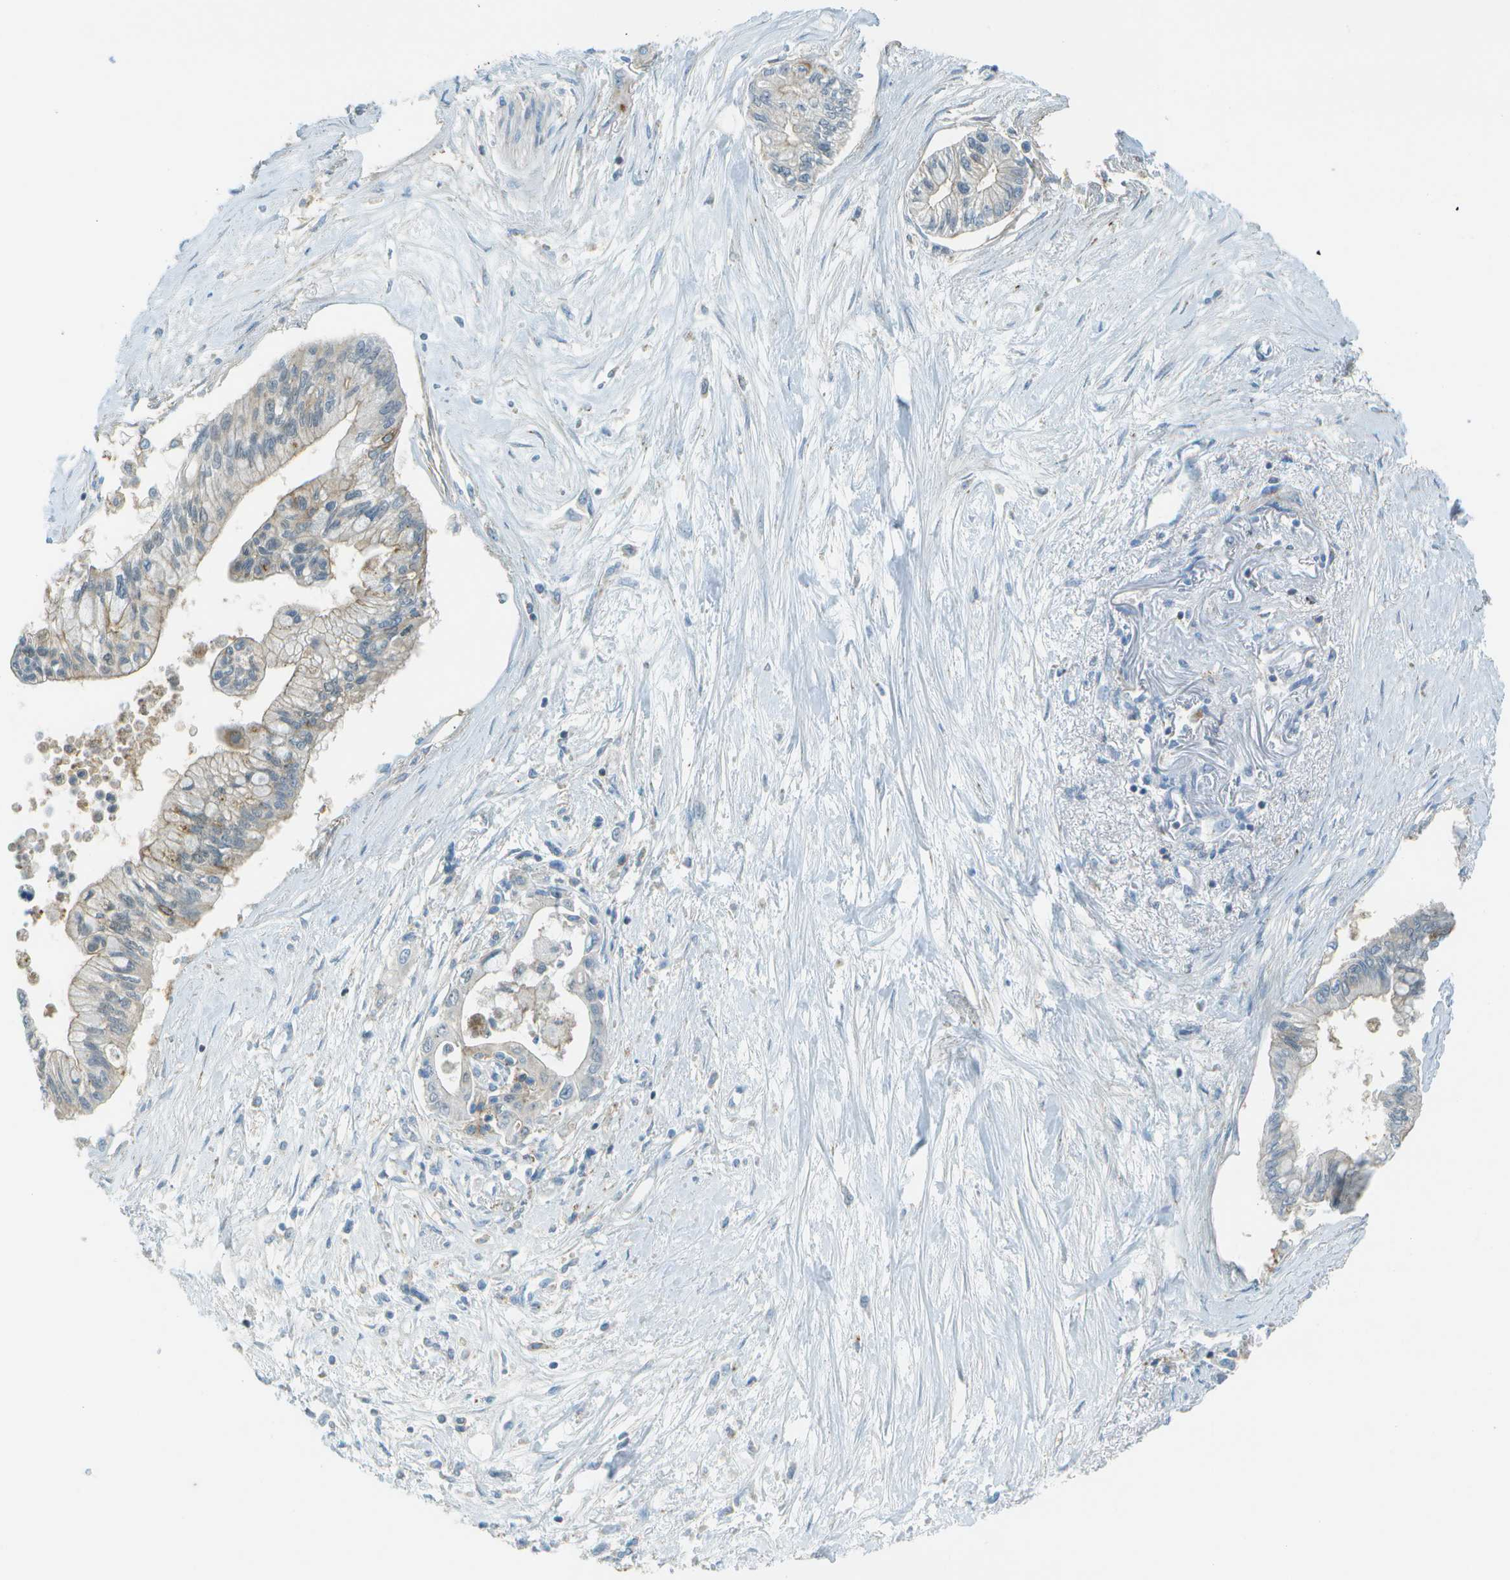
{"staining": {"intensity": "weak", "quantity": "25%-75%", "location": "cytoplasmic/membranous"}, "tissue": "pancreatic cancer", "cell_type": "Tumor cells", "image_type": "cancer", "snomed": [{"axis": "morphology", "description": "Adenocarcinoma, NOS"}, {"axis": "topography", "description": "Pancreas"}], "caption": "Tumor cells reveal low levels of weak cytoplasmic/membranous positivity in about 25%-75% of cells in pancreatic adenocarcinoma.", "gene": "LRRC66", "patient": {"sex": "female", "age": 77}}